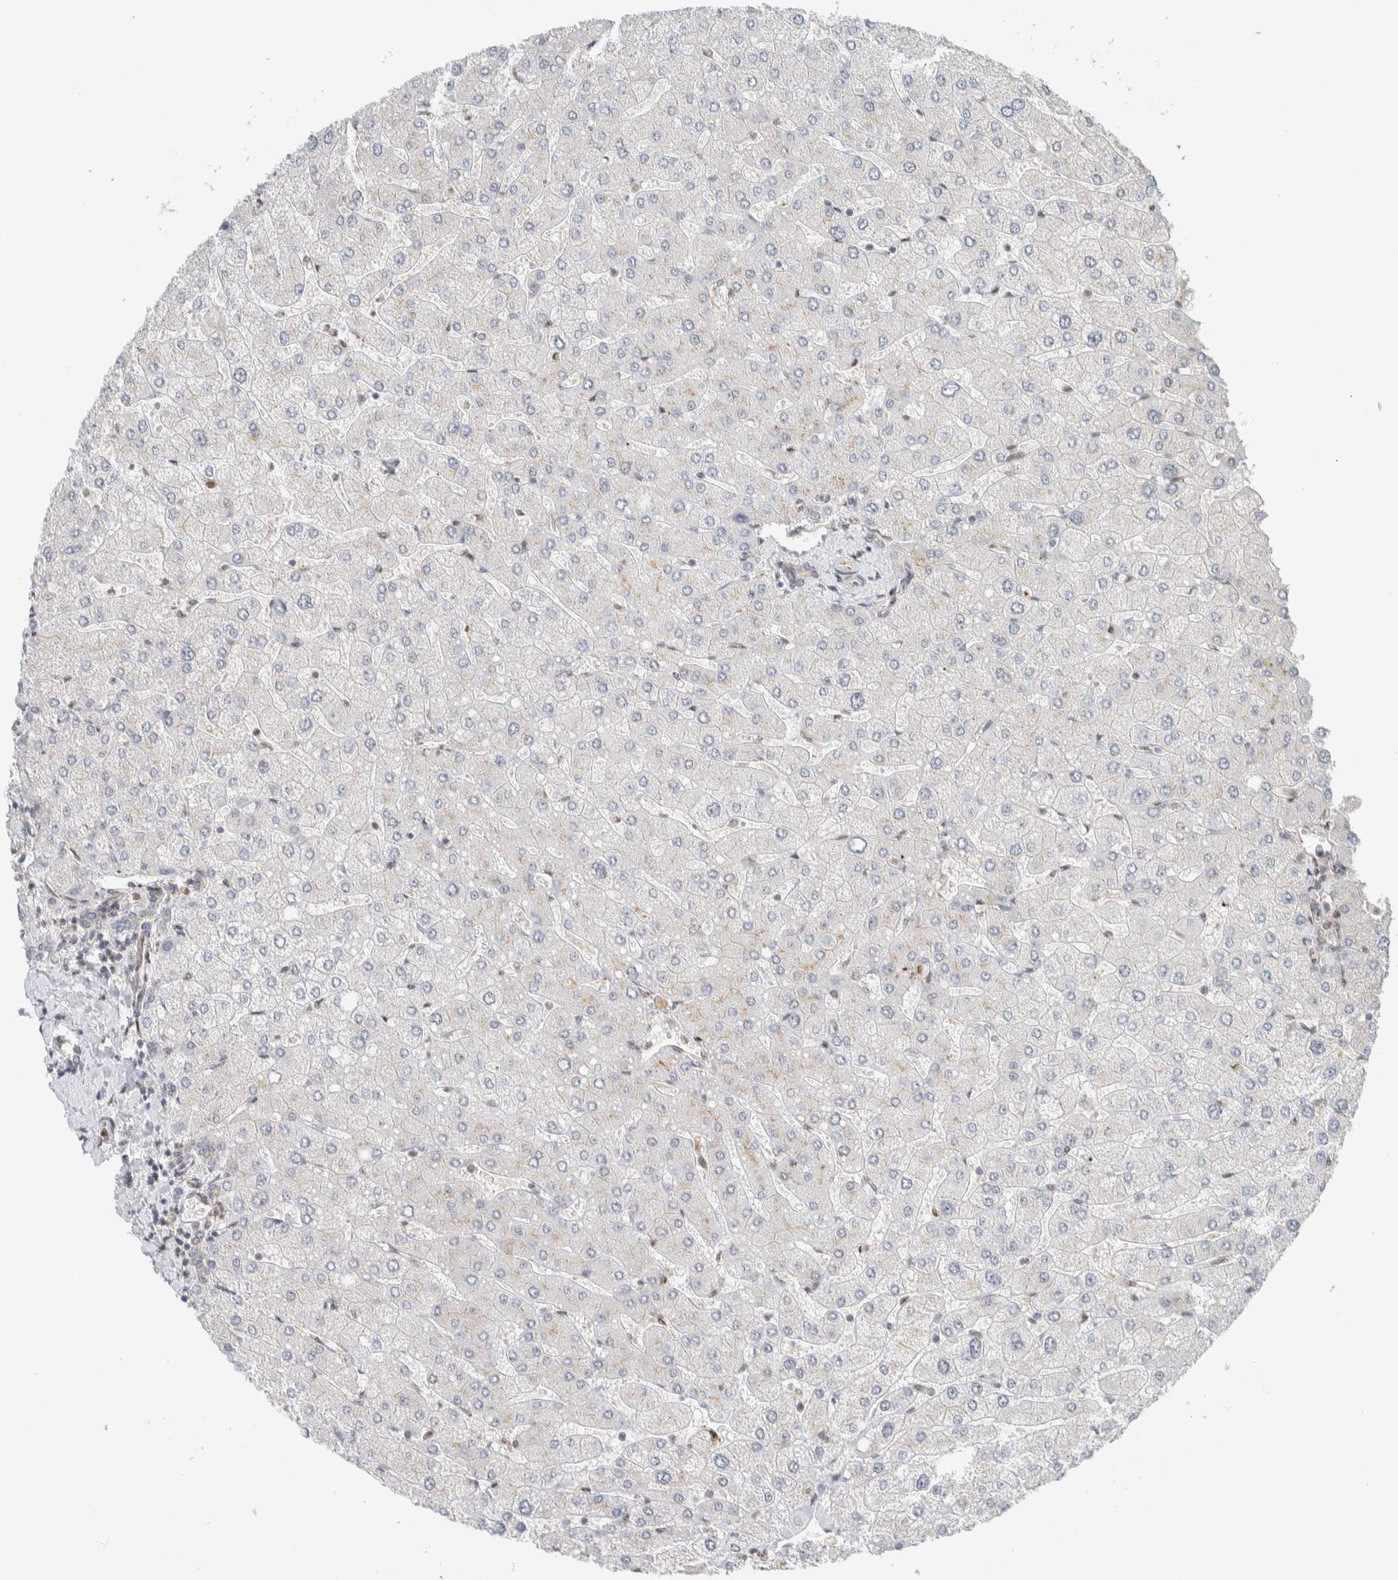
{"staining": {"intensity": "weak", "quantity": "<25%", "location": "cytoplasmic/membranous"}, "tissue": "liver", "cell_type": "Cholangiocytes", "image_type": "normal", "snomed": [{"axis": "morphology", "description": "Normal tissue, NOS"}, {"axis": "topography", "description": "Liver"}], "caption": "High magnification brightfield microscopy of benign liver stained with DAB (3,3'-diaminobenzidine) (brown) and counterstained with hematoxylin (blue): cholangiocytes show no significant expression. (DAB immunohistochemistry (IHC) with hematoxylin counter stain).", "gene": "TFE3", "patient": {"sex": "male", "age": 55}}